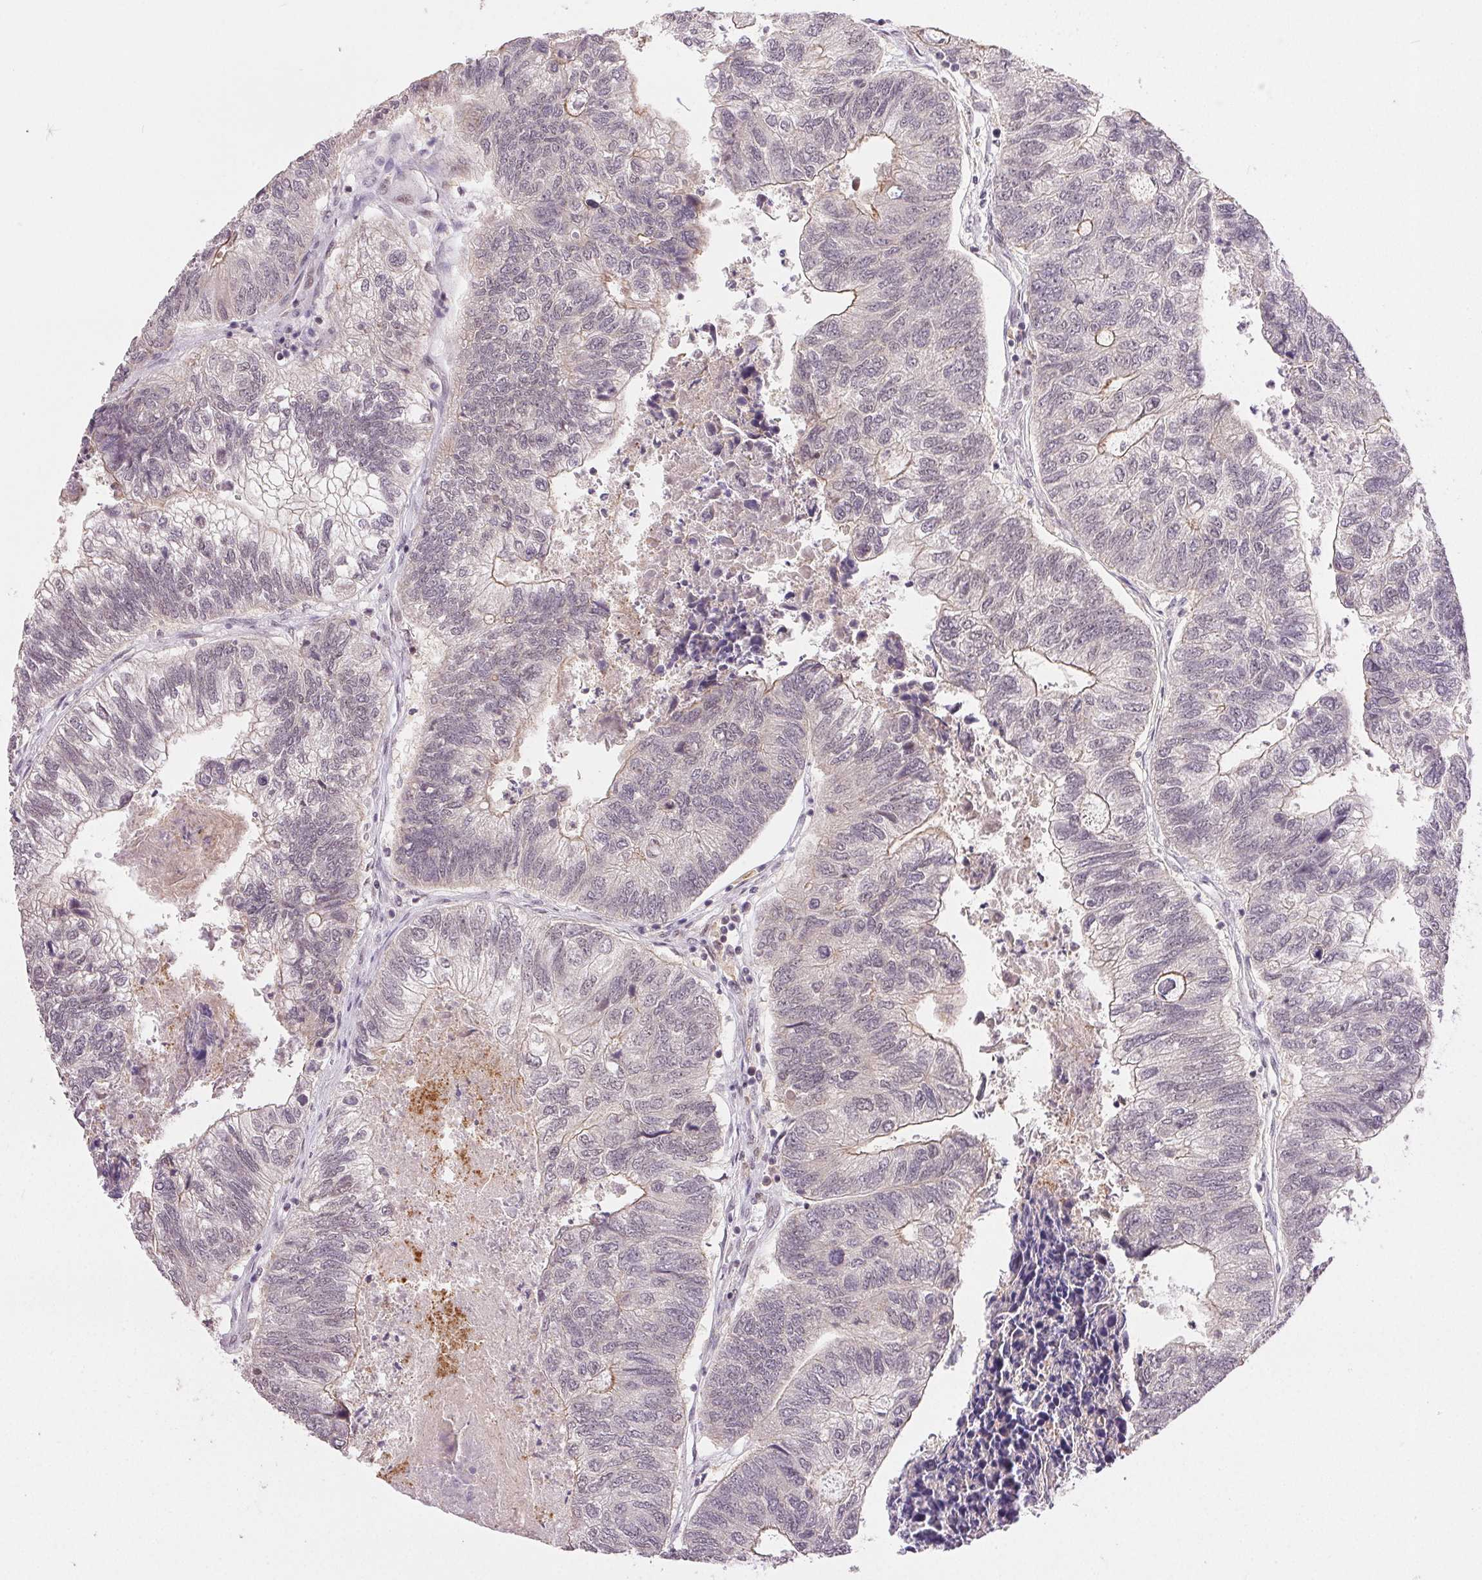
{"staining": {"intensity": "negative", "quantity": "none", "location": "none"}, "tissue": "colorectal cancer", "cell_type": "Tumor cells", "image_type": "cancer", "snomed": [{"axis": "morphology", "description": "Adenocarcinoma, NOS"}, {"axis": "topography", "description": "Colon"}], "caption": "This is a micrograph of immunohistochemistry staining of colorectal adenocarcinoma, which shows no staining in tumor cells.", "gene": "PRPF18", "patient": {"sex": "female", "age": 67}}